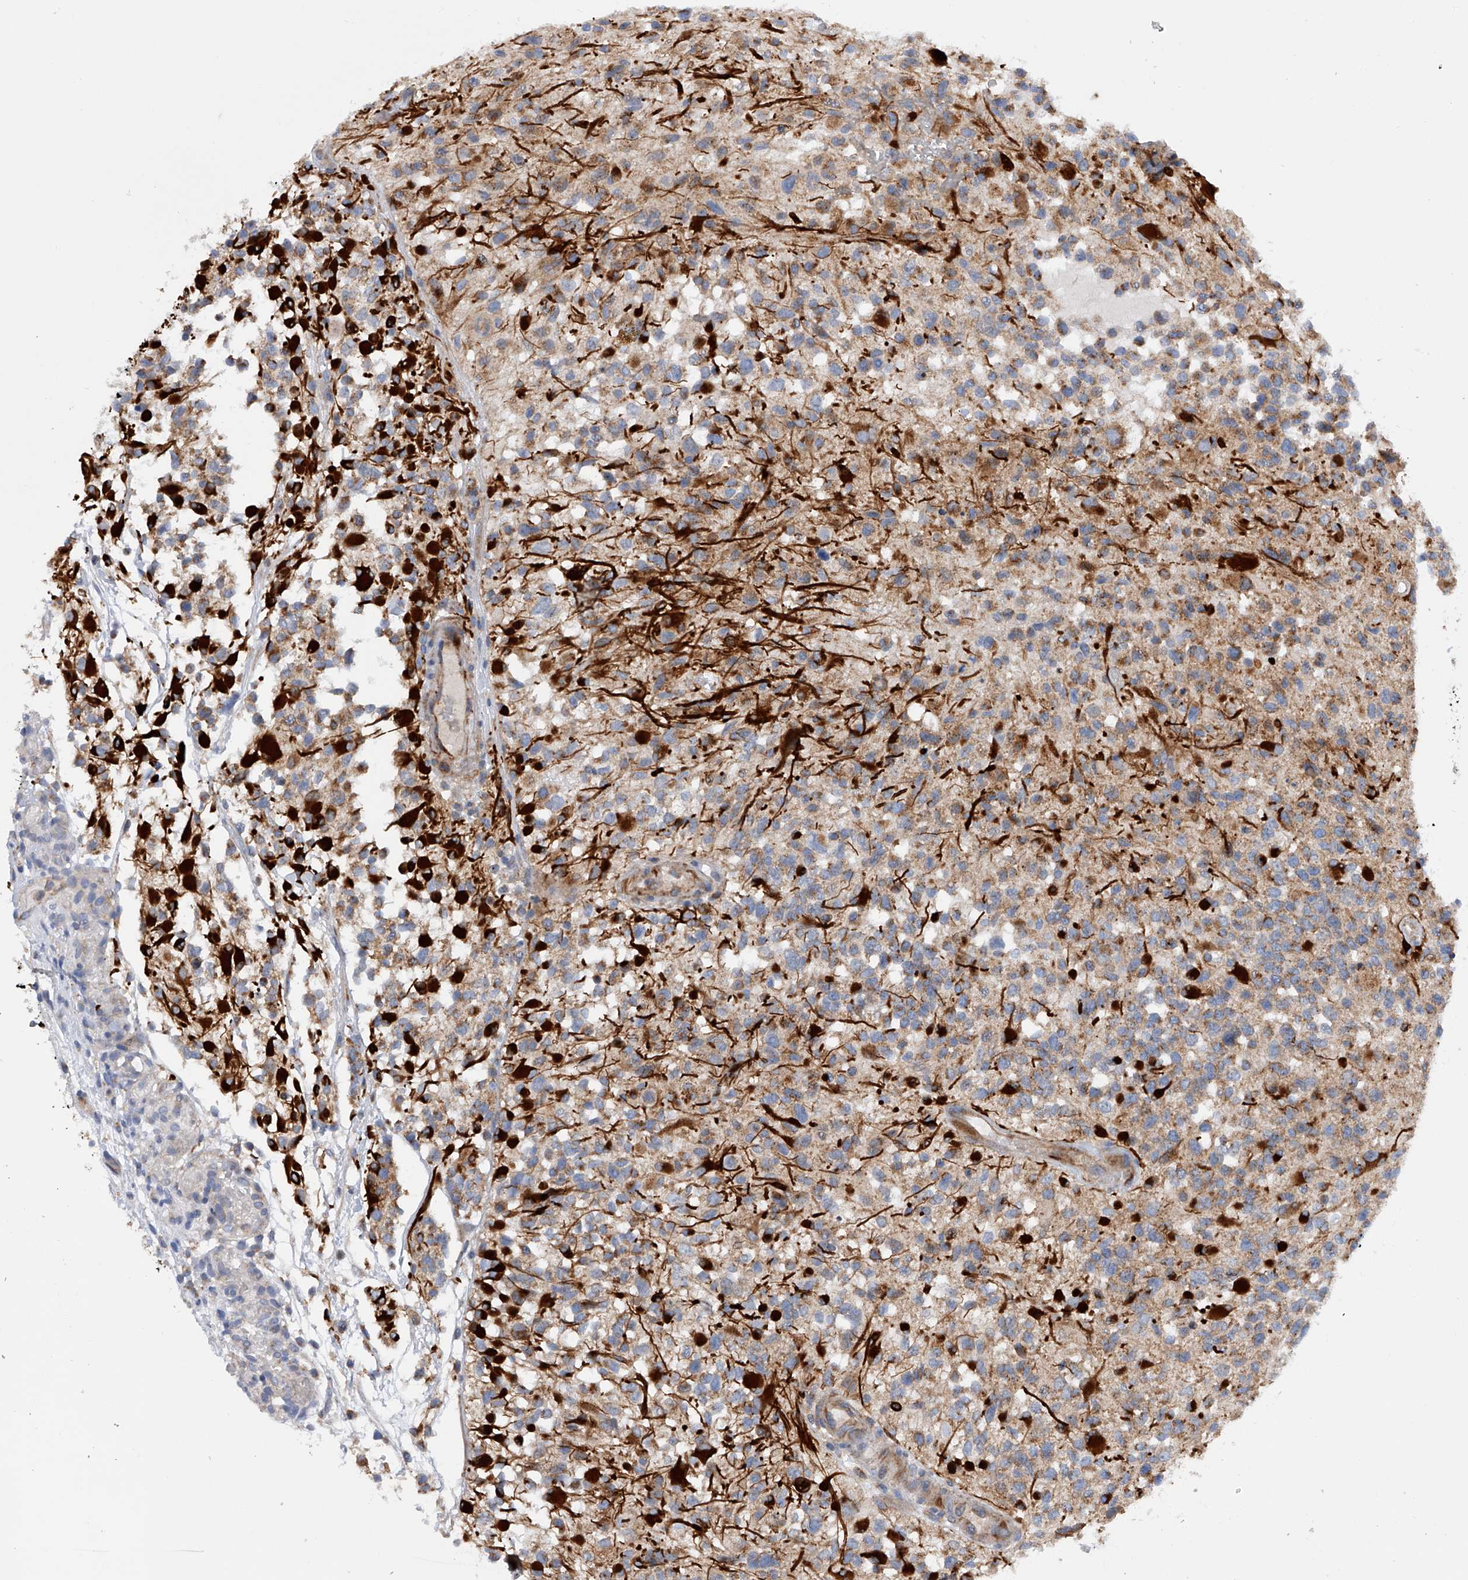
{"staining": {"intensity": "moderate", "quantity": "25%-75%", "location": "cytoplasmic/membranous"}, "tissue": "glioma", "cell_type": "Tumor cells", "image_type": "cancer", "snomed": [{"axis": "morphology", "description": "Glioma, malignant, High grade"}, {"axis": "morphology", "description": "Glioblastoma, NOS"}, {"axis": "topography", "description": "Brain"}], "caption": "IHC image of neoplastic tissue: human glioma stained using immunohistochemistry (IHC) exhibits medium levels of moderate protein expression localized specifically in the cytoplasmic/membranous of tumor cells, appearing as a cytoplasmic/membranous brown color.", "gene": "MLYCD", "patient": {"sex": "male", "age": 60}}